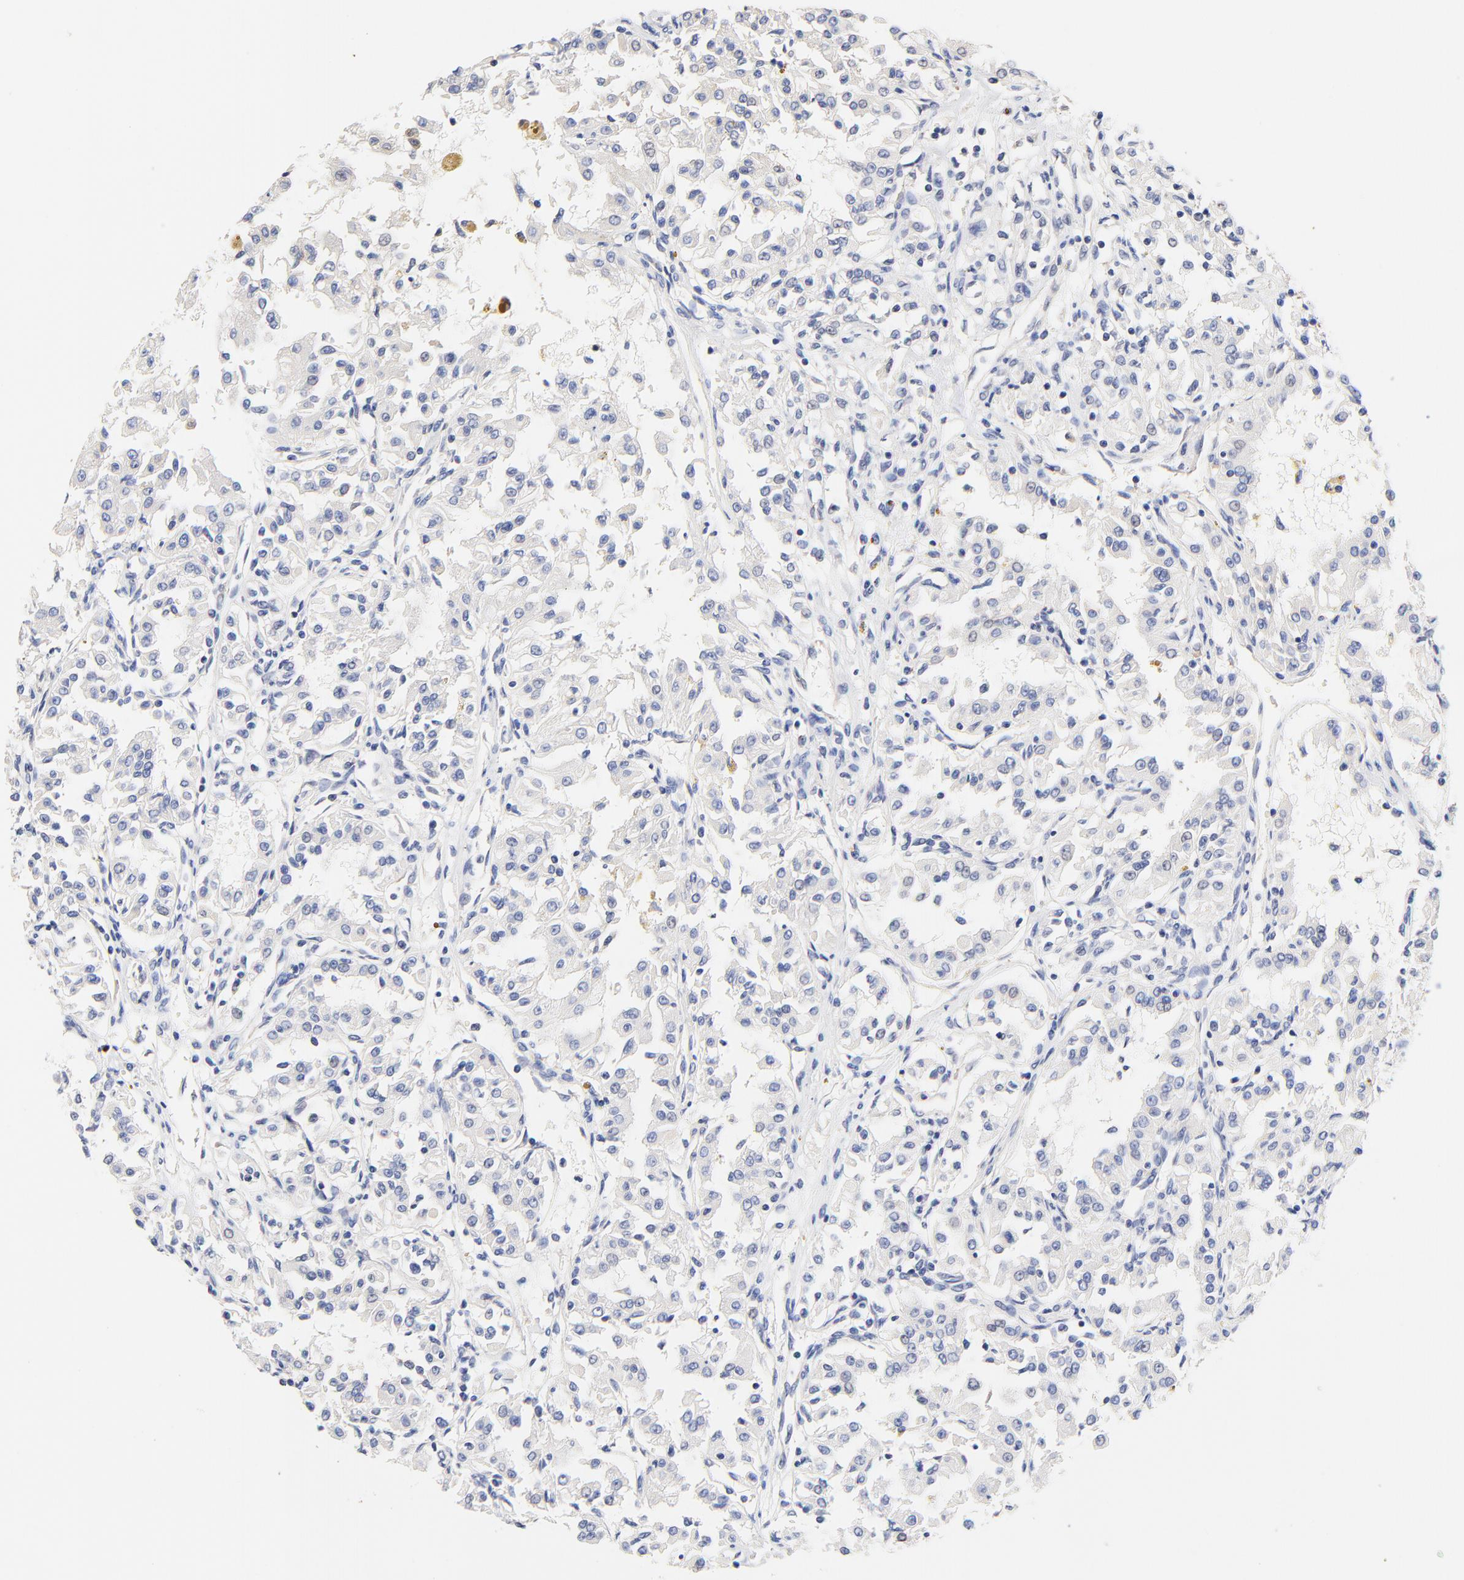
{"staining": {"intensity": "negative", "quantity": "none", "location": "none"}, "tissue": "renal cancer", "cell_type": "Tumor cells", "image_type": "cancer", "snomed": [{"axis": "morphology", "description": "Adenocarcinoma, NOS"}, {"axis": "topography", "description": "Kidney"}], "caption": "Tumor cells are negative for protein expression in human renal cancer.", "gene": "TWNK", "patient": {"sex": "male", "age": 78}}